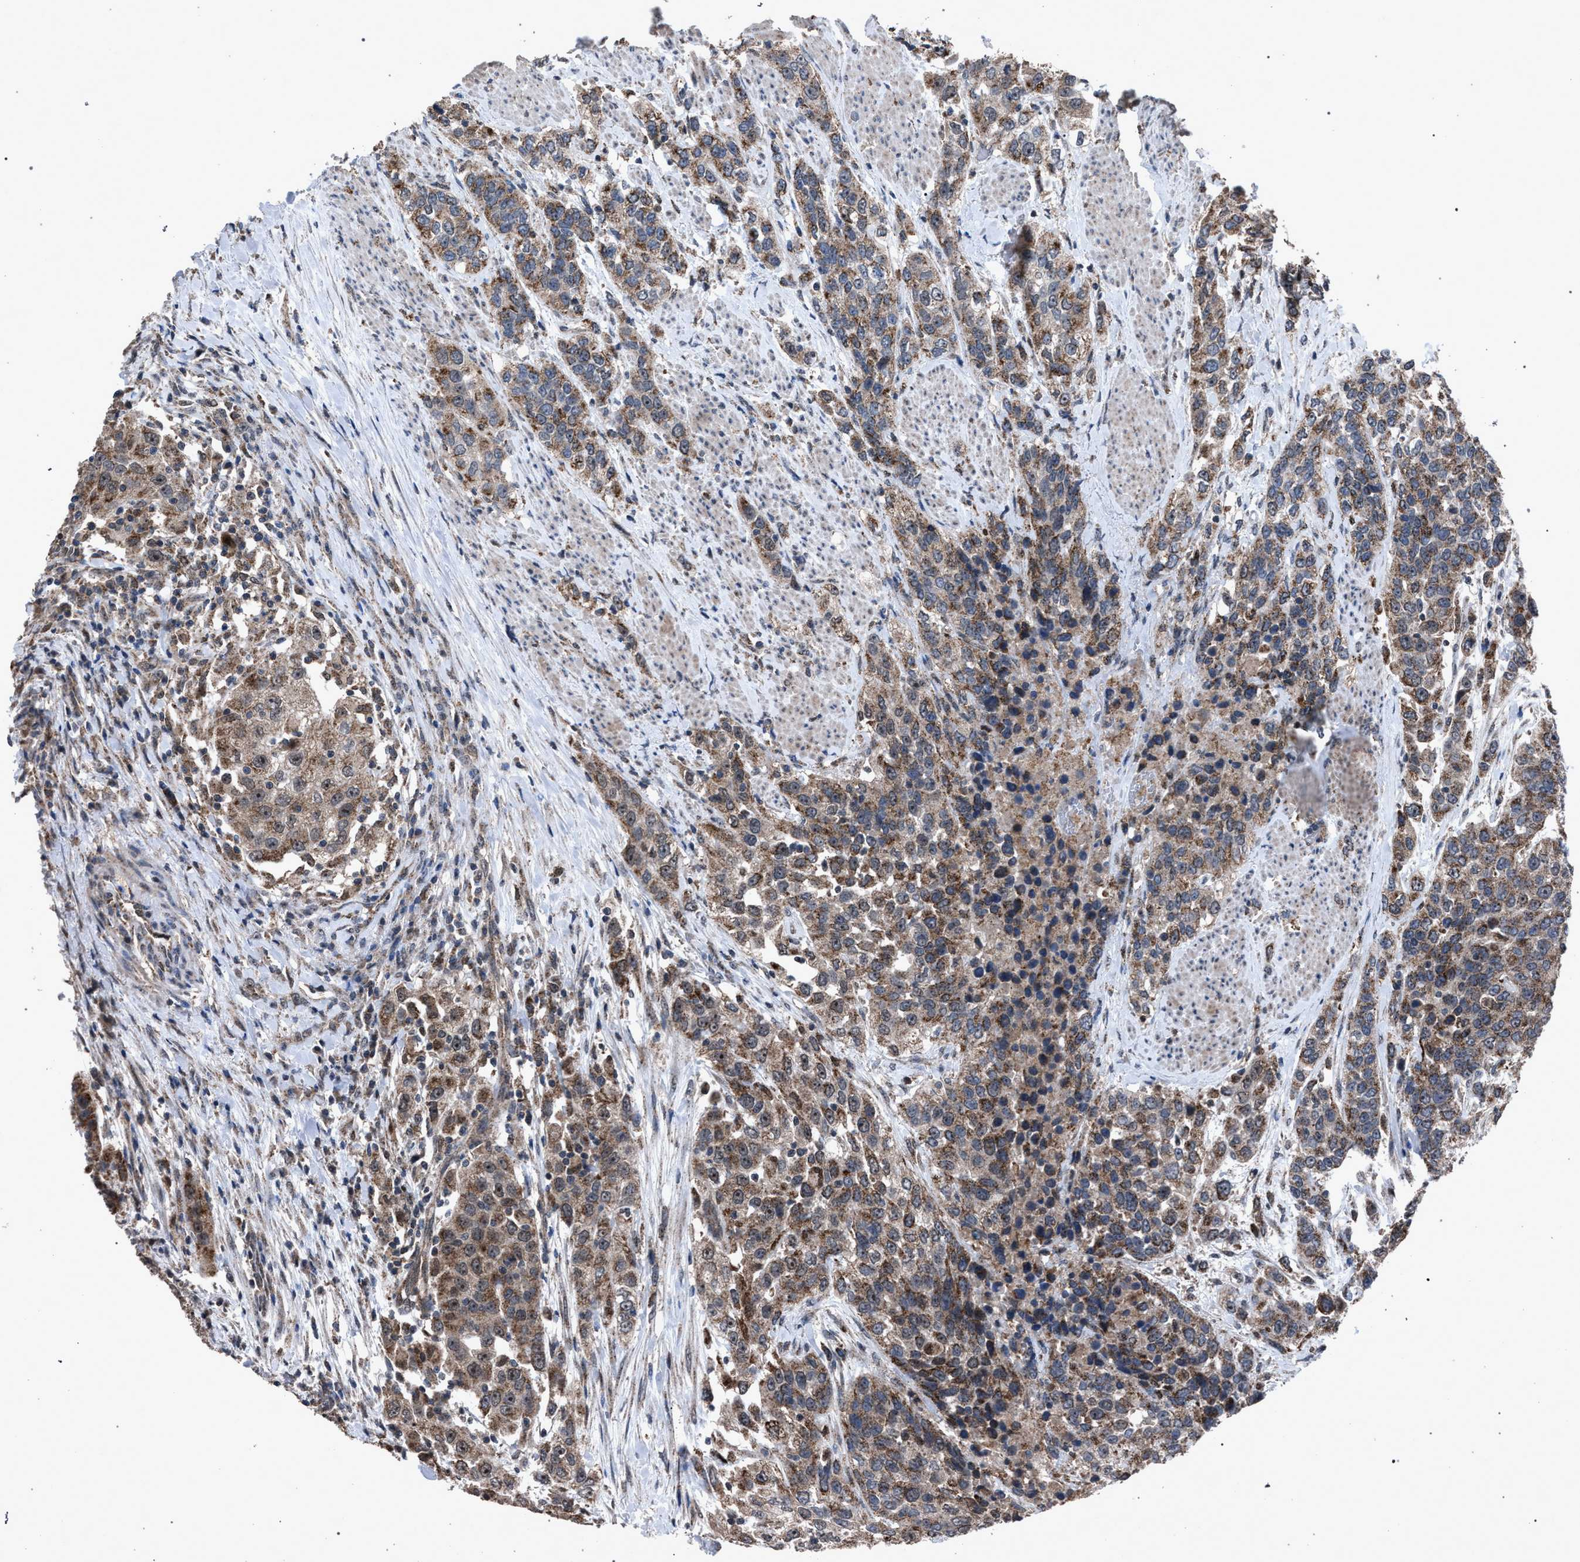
{"staining": {"intensity": "moderate", "quantity": ">75%", "location": "cytoplasmic/membranous"}, "tissue": "urothelial cancer", "cell_type": "Tumor cells", "image_type": "cancer", "snomed": [{"axis": "morphology", "description": "Urothelial carcinoma, High grade"}, {"axis": "topography", "description": "Urinary bladder"}], "caption": "Human urothelial cancer stained with a protein marker shows moderate staining in tumor cells.", "gene": "HSD17B4", "patient": {"sex": "female", "age": 80}}